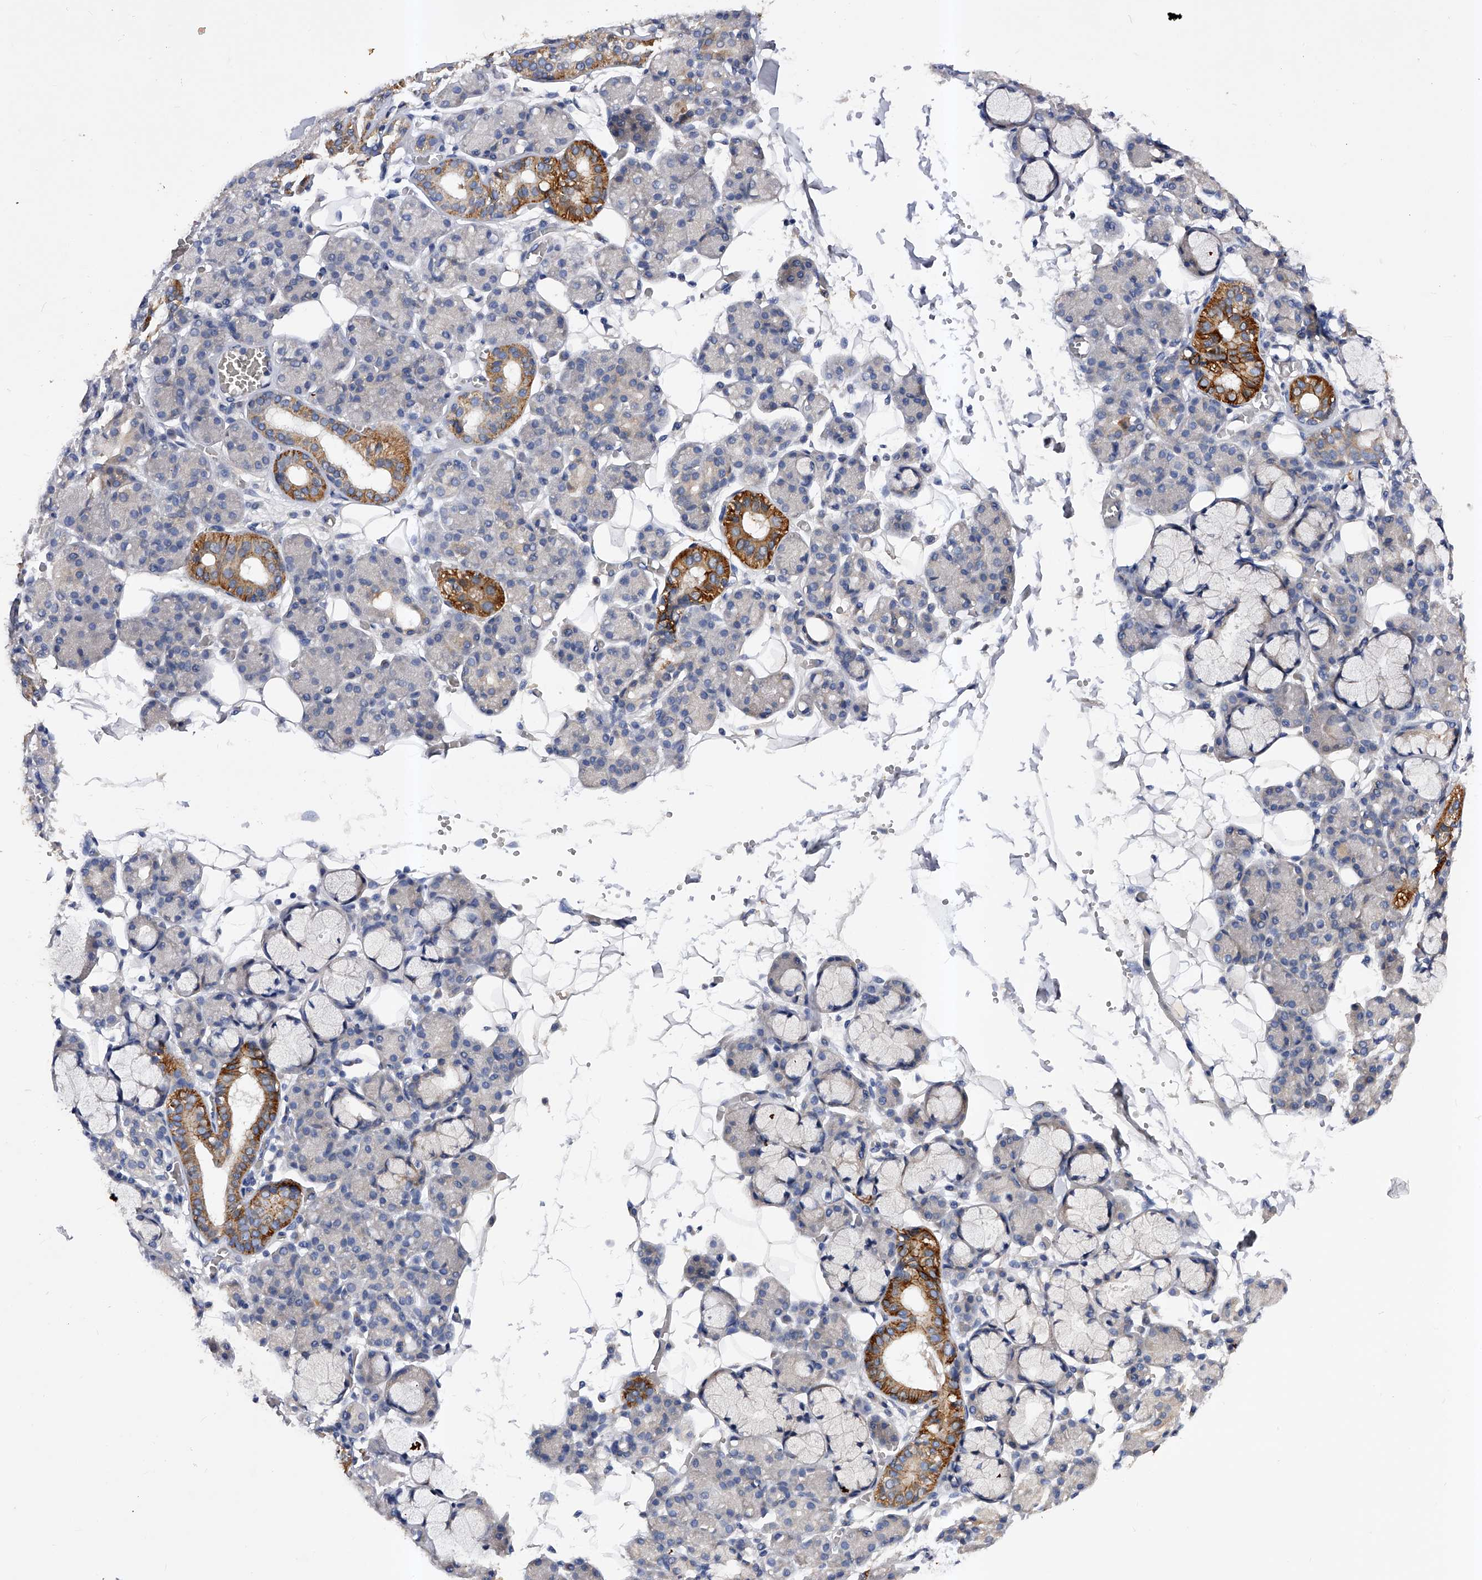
{"staining": {"intensity": "strong", "quantity": "<25%", "location": "cytoplasmic/membranous"}, "tissue": "salivary gland", "cell_type": "Glandular cells", "image_type": "normal", "snomed": [{"axis": "morphology", "description": "Normal tissue, NOS"}, {"axis": "topography", "description": "Salivary gland"}], "caption": "Immunohistochemical staining of unremarkable salivary gland shows strong cytoplasmic/membranous protein positivity in approximately <25% of glandular cells.", "gene": "ARL4C", "patient": {"sex": "male", "age": 63}}